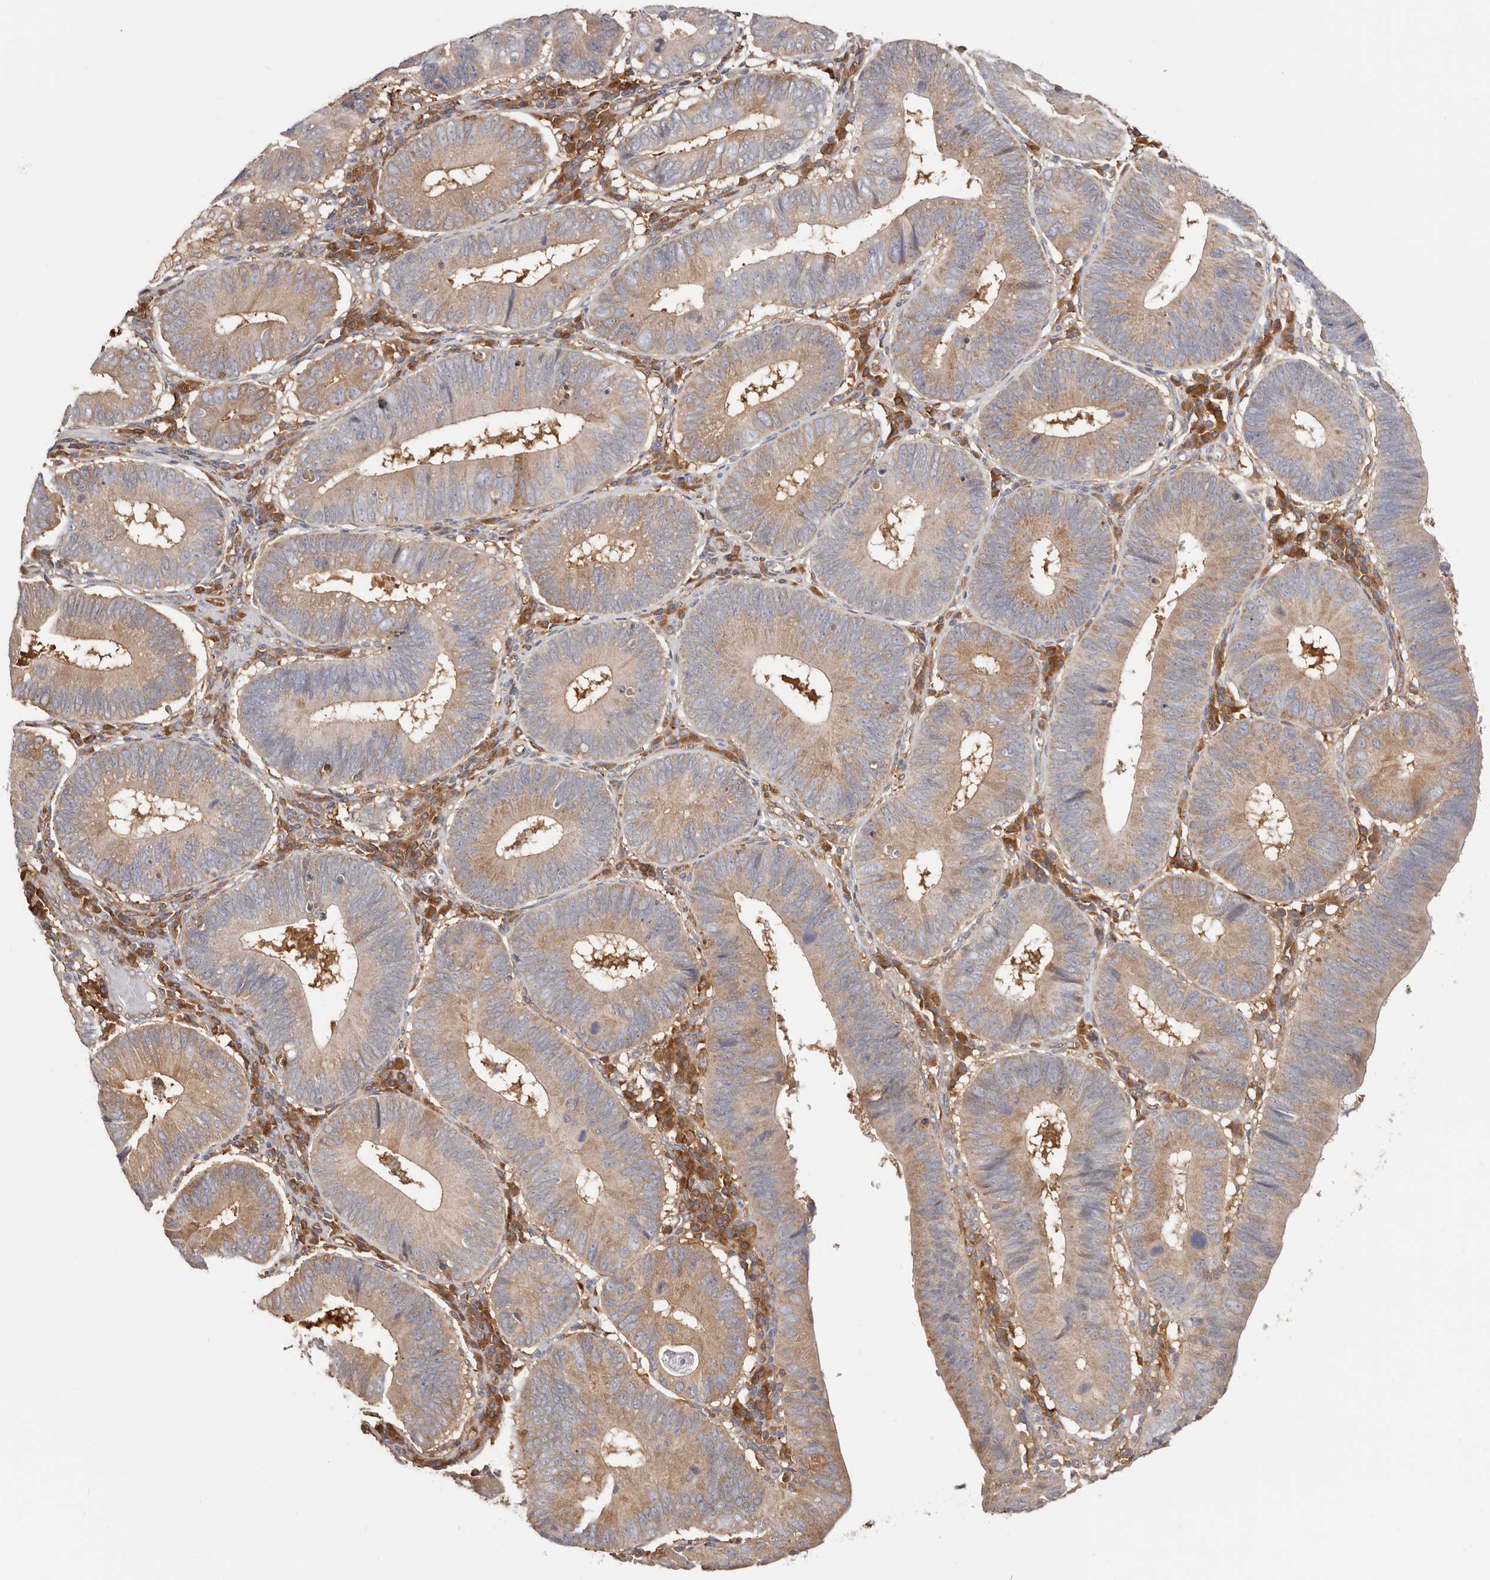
{"staining": {"intensity": "moderate", "quantity": ">75%", "location": "cytoplasmic/membranous"}, "tissue": "stomach cancer", "cell_type": "Tumor cells", "image_type": "cancer", "snomed": [{"axis": "morphology", "description": "Adenocarcinoma, NOS"}, {"axis": "topography", "description": "Stomach"}], "caption": "Approximately >75% of tumor cells in human stomach cancer (adenocarcinoma) show moderate cytoplasmic/membranous protein positivity as visualized by brown immunohistochemical staining.", "gene": "LAP3", "patient": {"sex": "male", "age": 59}}